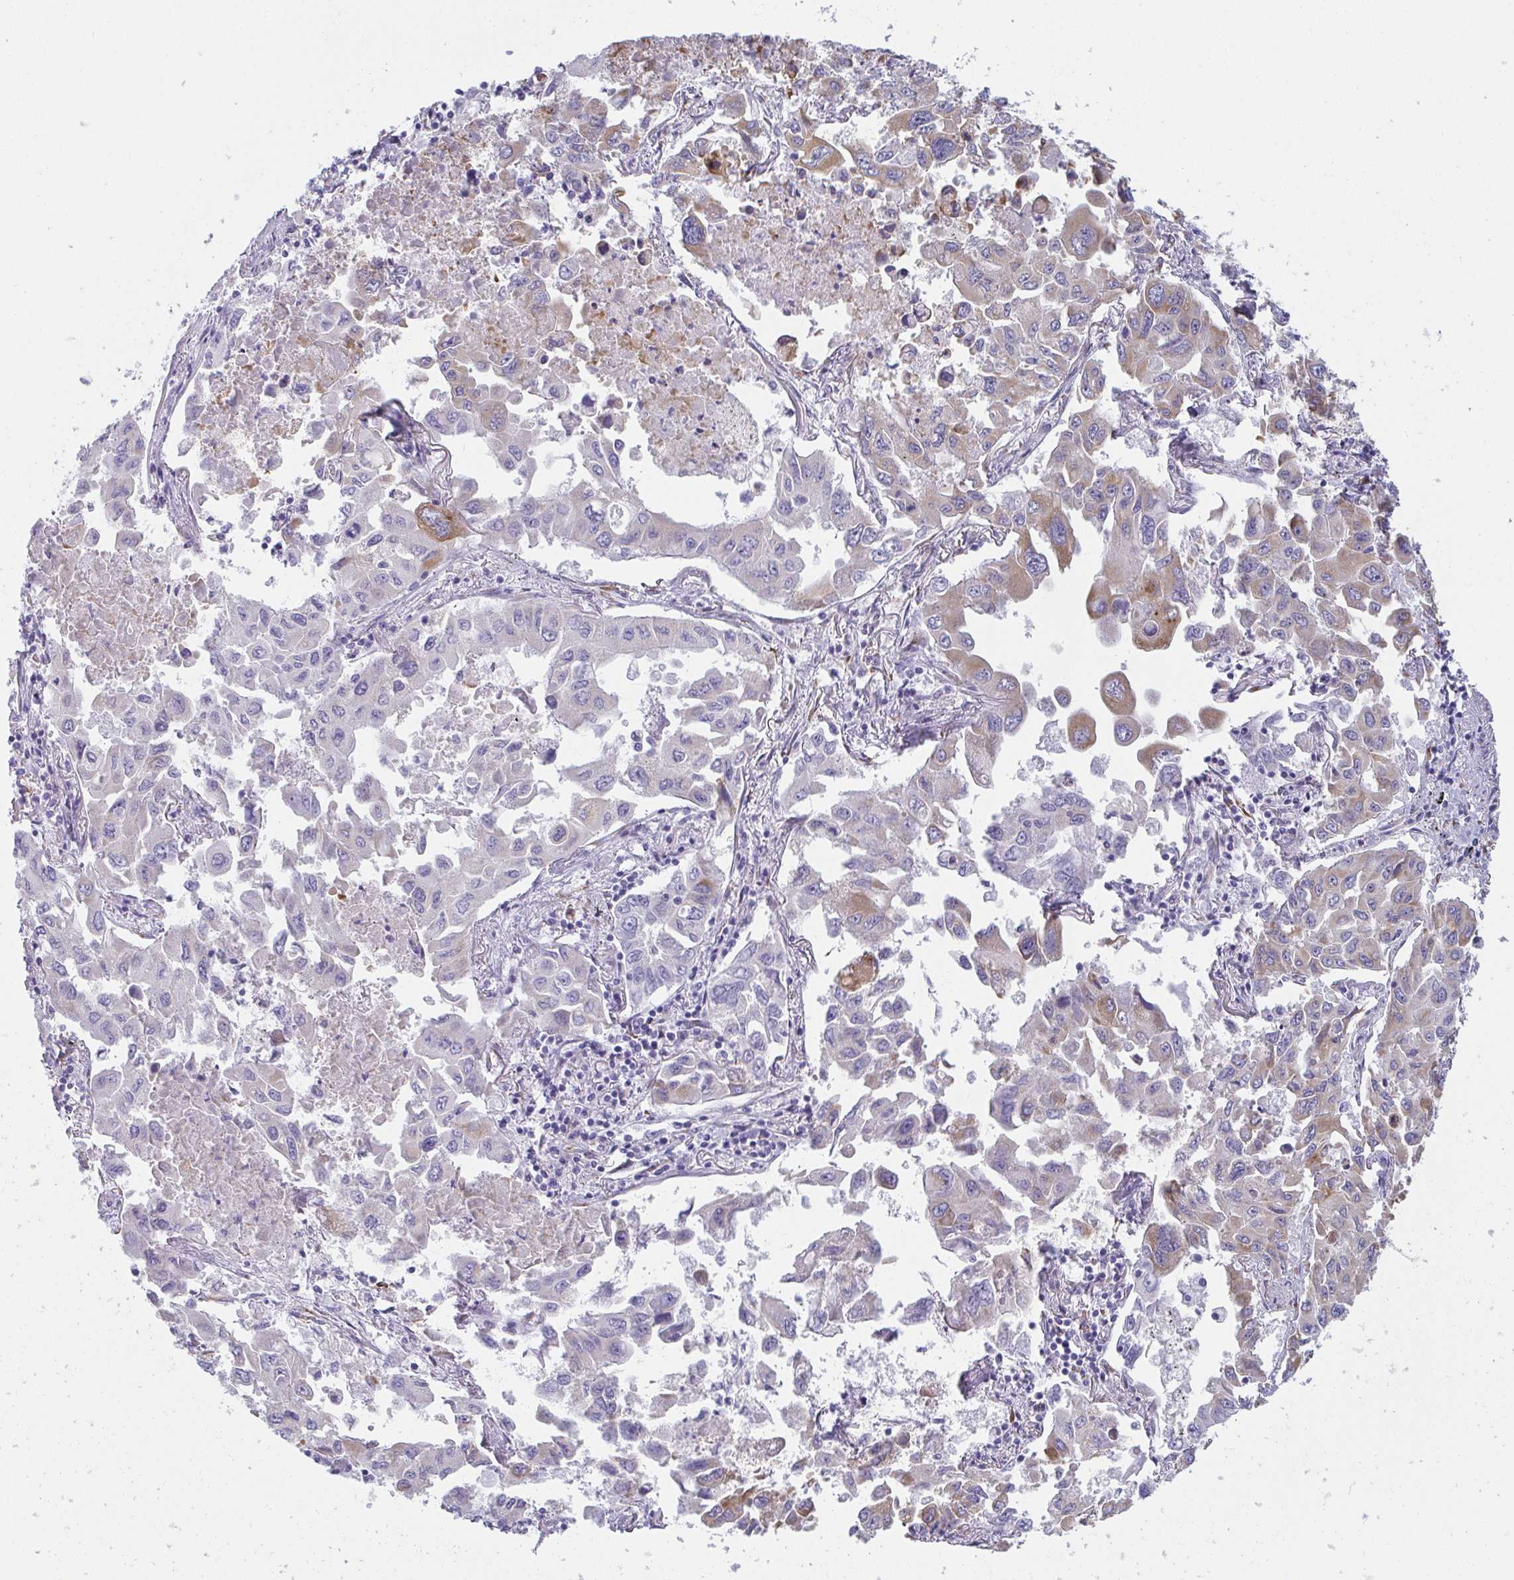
{"staining": {"intensity": "moderate", "quantity": "<25%", "location": "cytoplasmic/membranous"}, "tissue": "lung cancer", "cell_type": "Tumor cells", "image_type": "cancer", "snomed": [{"axis": "morphology", "description": "Adenocarcinoma, NOS"}, {"axis": "topography", "description": "Lung"}], "caption": "A brown stain highlights moderate cytoplasmic/membranous staining of a protein in human lung adenocarcinoma tumor cells. The staining is performed using DAB (3,3'-diaminobenzidine) brown chromogen to label protein expression. The nuclei are counter-stained blue using hematoxylin.", "gene": "SHROOM1", "patient": {"sex": "male", "age": 64}}